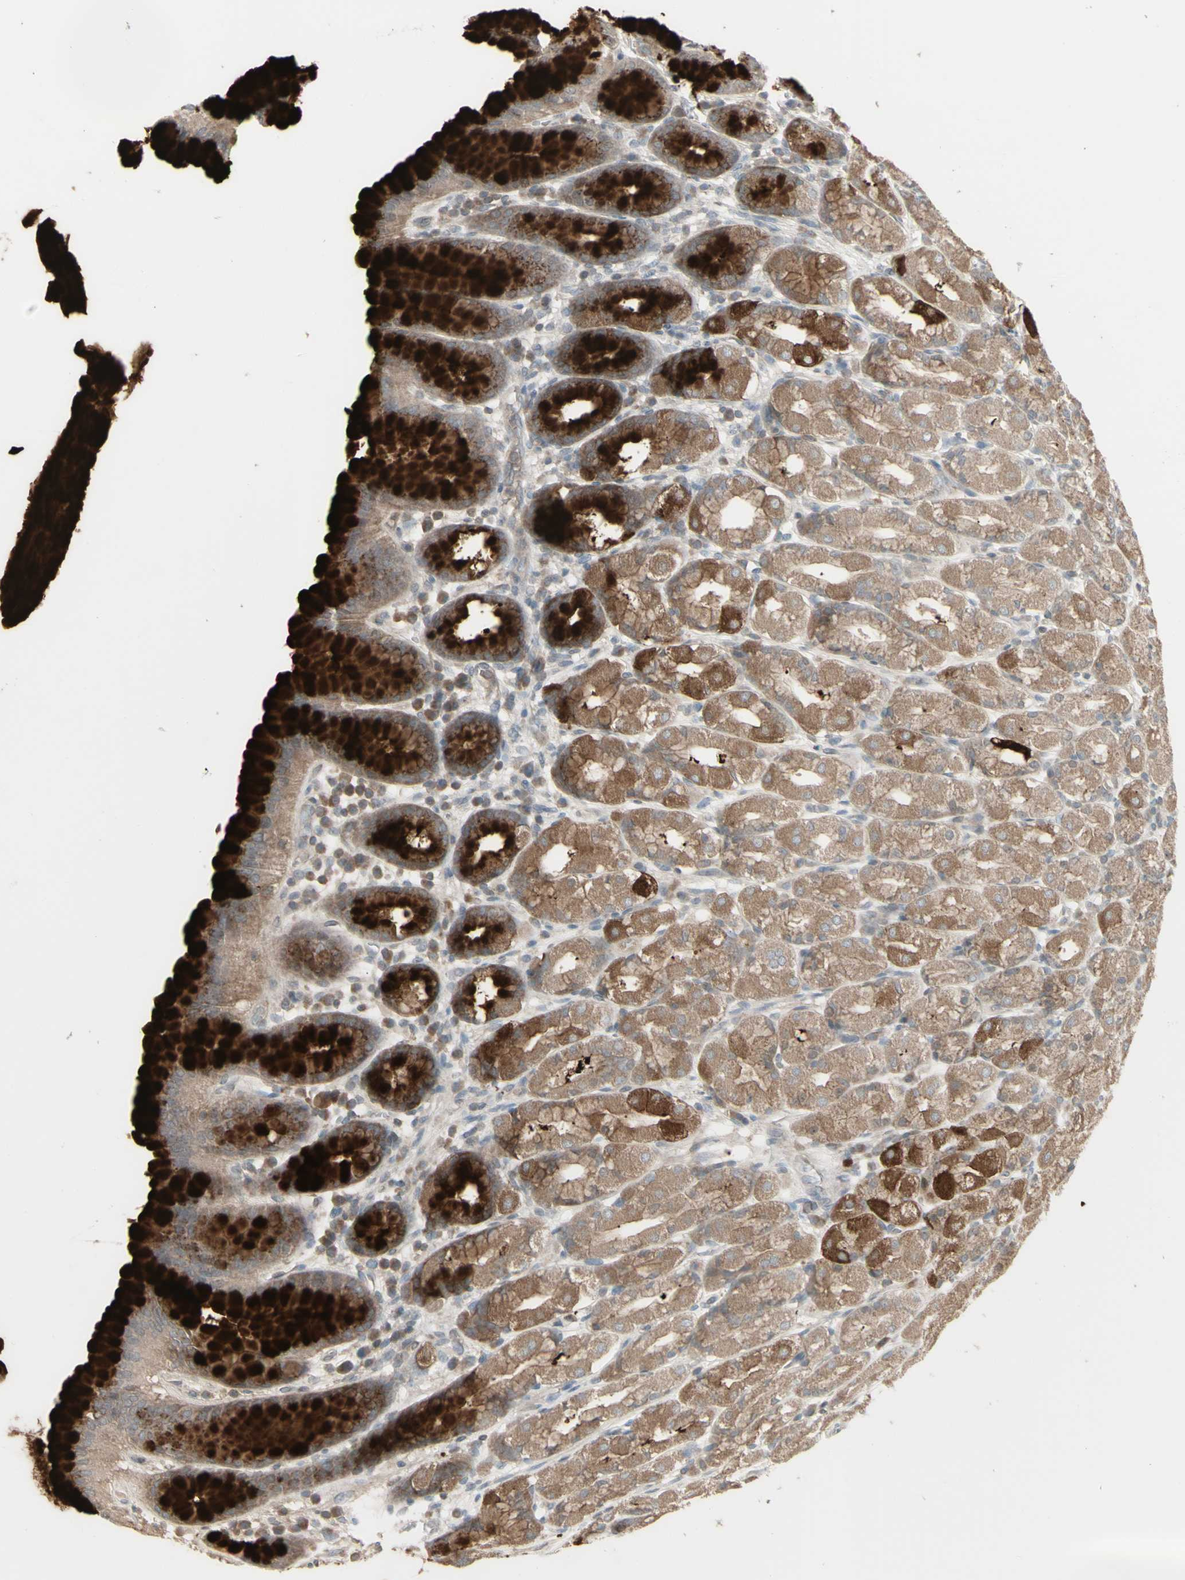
{"staining": {"intensity": "strong", "quantity": "<25%", "location": "cytoplasmic/membranous"}, "tissue": "stomach", "cell_type": "Glandular cells", "image_type": "normal", "snomed": [{"axis": "morphology", "description": "Normal tissue, NOS"}, {"axis": "topography", "description": "Stomach, upper"}], "caption": "Immunohistochemical staining of normal stomach reveals <25% levels of strong cytoplasmic/membranous protein positivity in about <25% of glandular cells.", "gene": "CSK", "patient": {"sex": "male", "age": 68}}